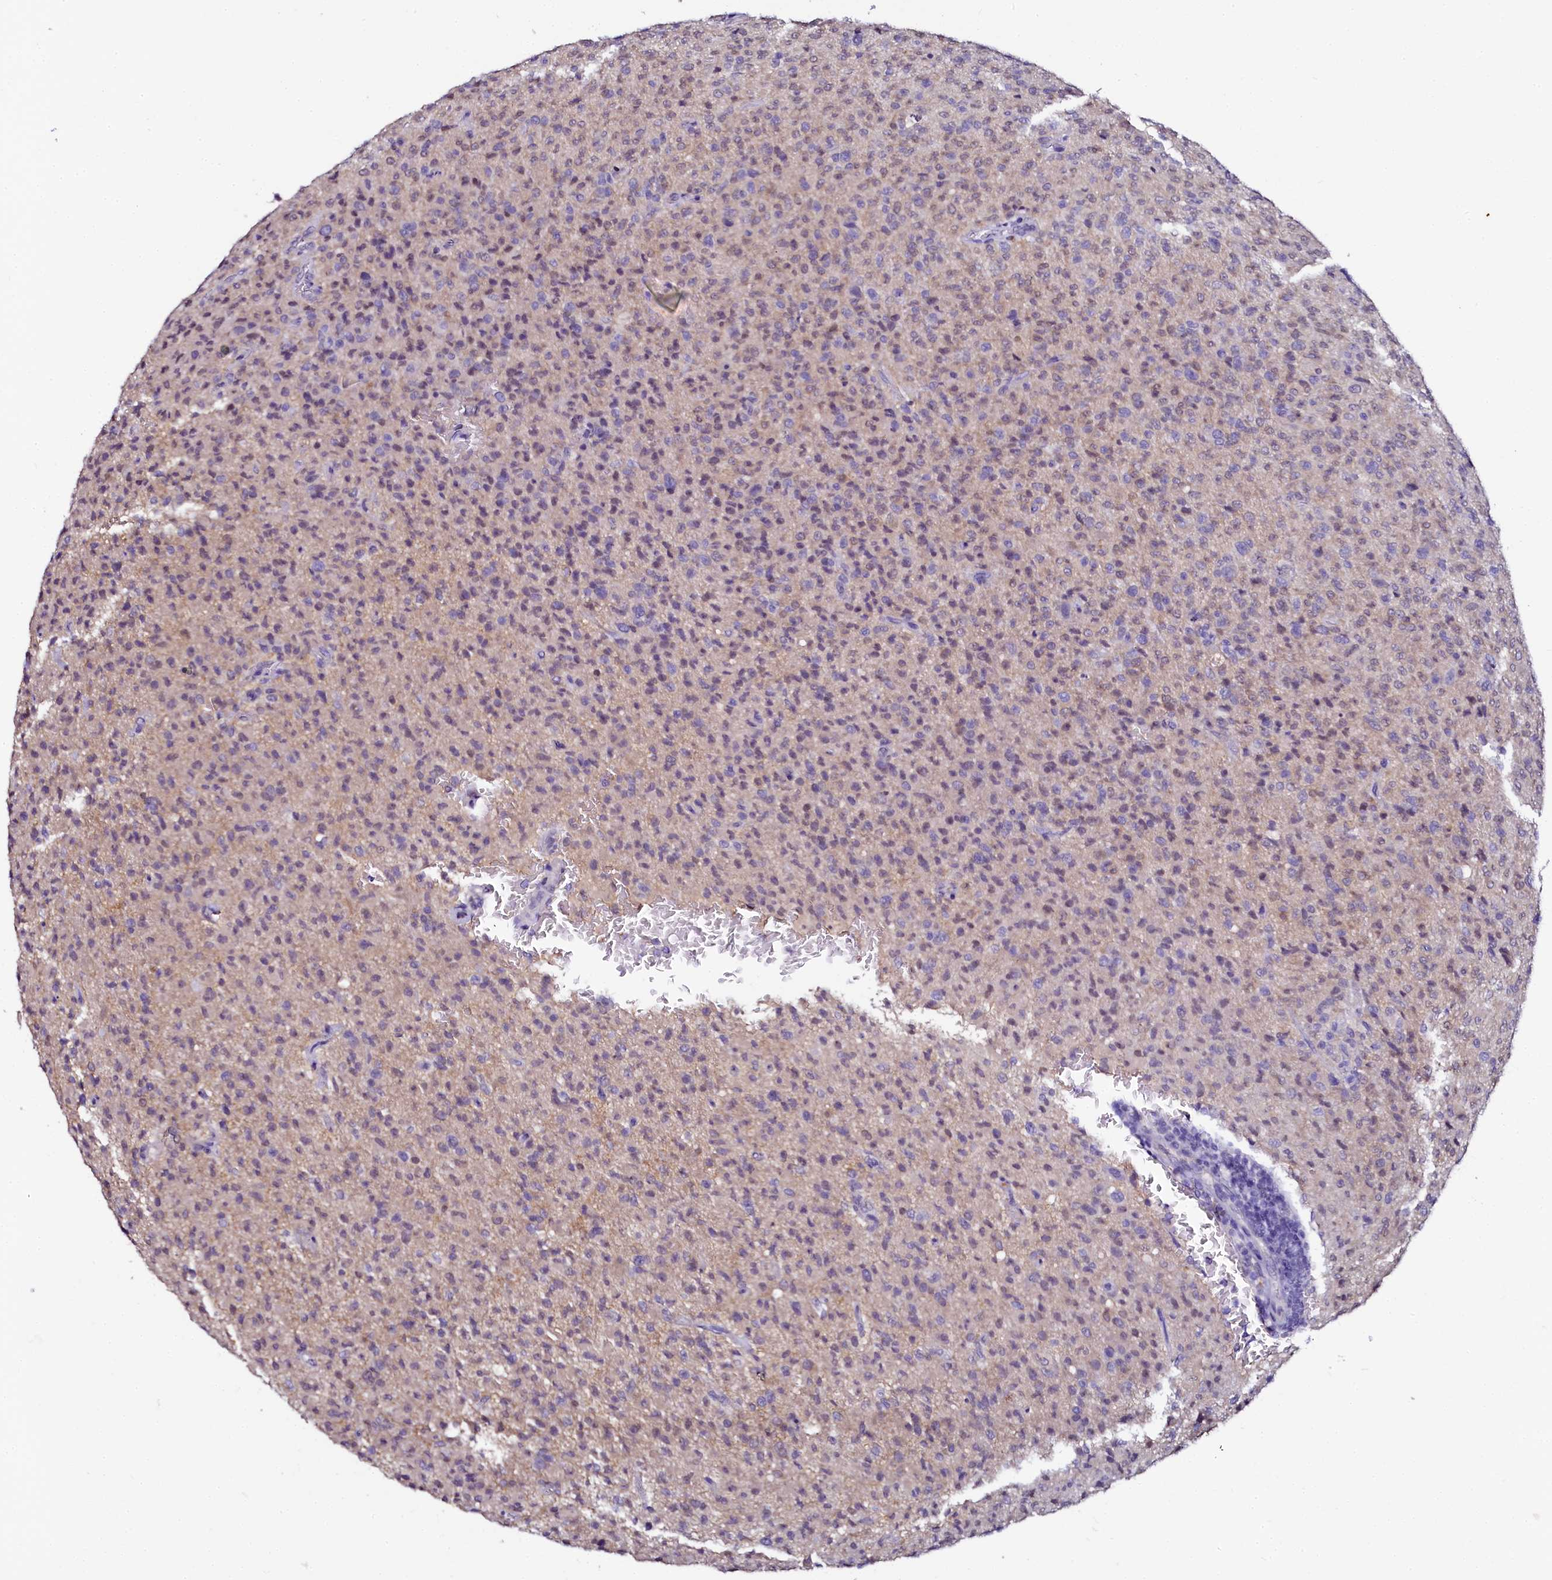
{"staining": {"intensity": "weak", "quantity": "<25%", "location": "nuclear"}, "tissue": "glioma", "cell_type": "Tumor cells", "image_type": "cancer", "snomed": [{"axis": "morphology", "description": "Glioma, malignant, High grade"}, {"axis": "topography", "description": "Brain"}], "caption": "The image demonstrates no significant expression in tumor cells of malignant glioma (high-grade).", "gene": "SORD", "patient": {"sex": "female", "age": 57}}